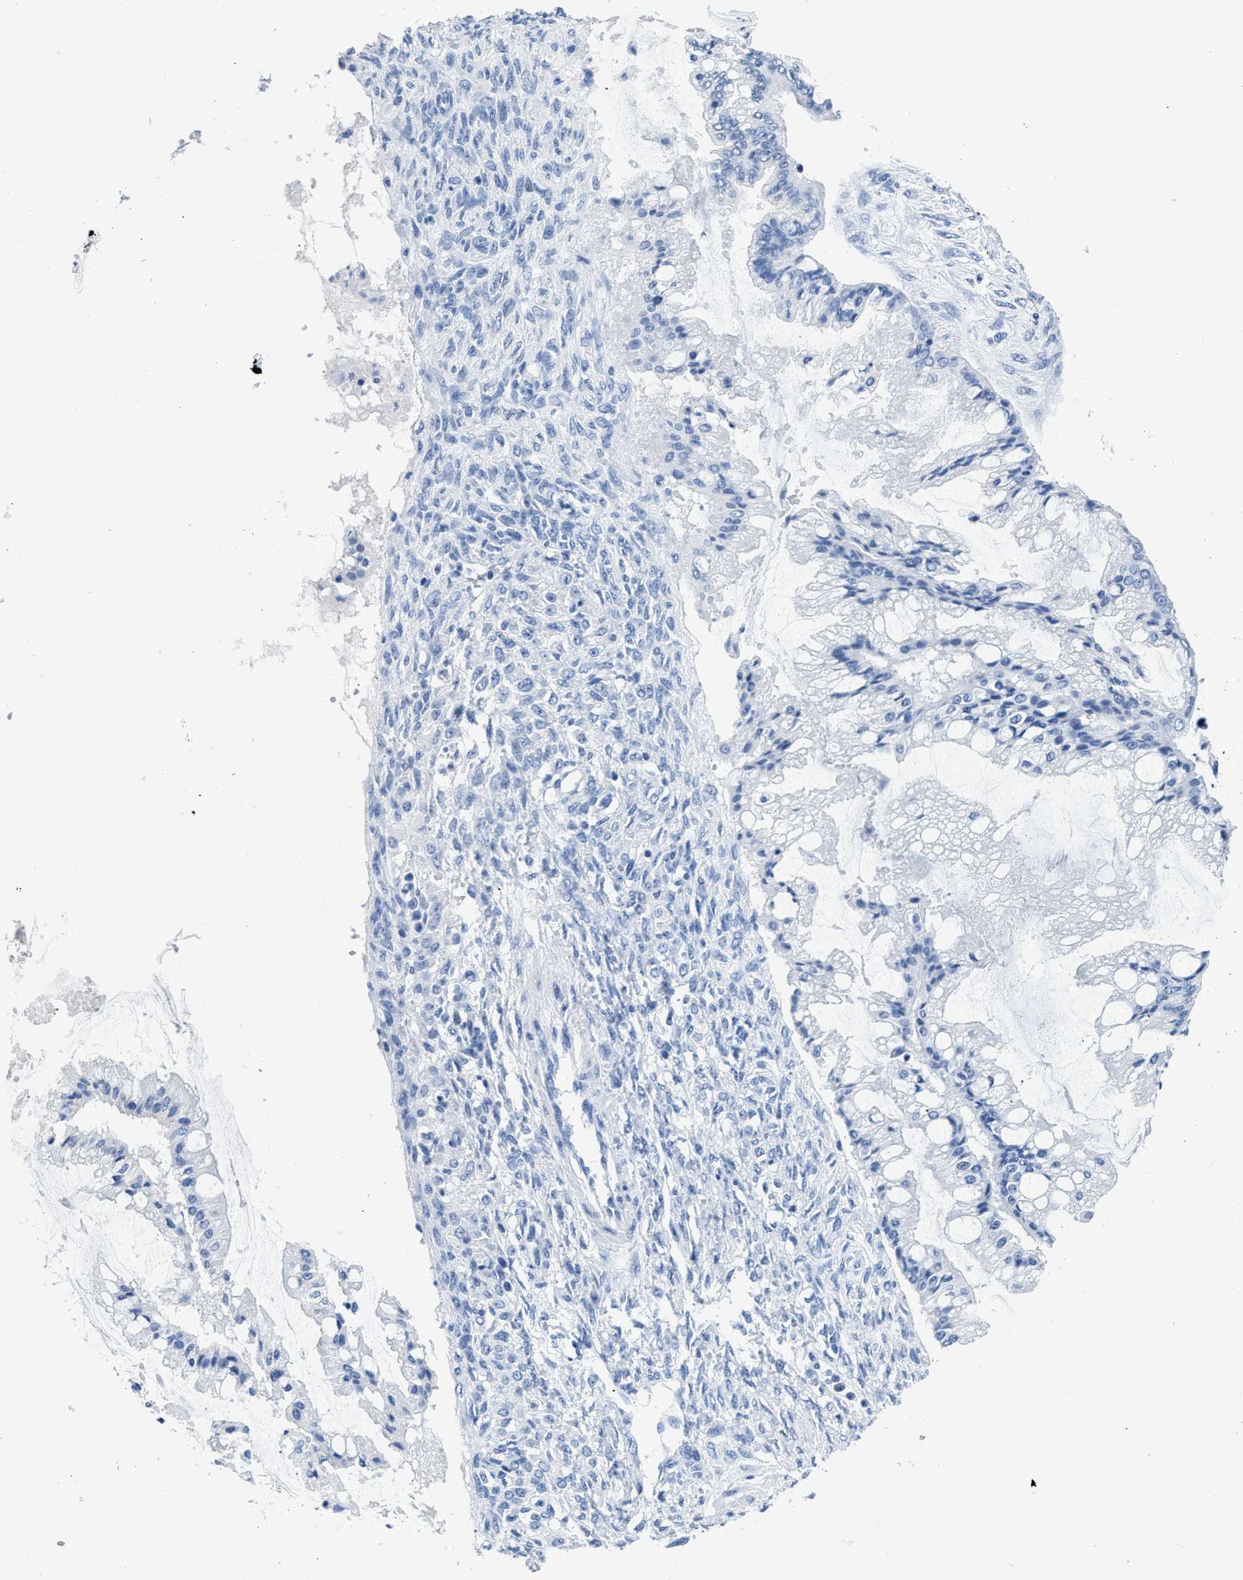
{"staining": {"intensity": "negative", "quantity": "none", "location": "none"}, "tissue": "ovarian cancer", "cell_type": "Tumor cells", "image_type": "cancer", "snomed": [{"axis": "morphology", "description": "Cystadenocarcinoma, mucinous, NOS"}, {"axis": "topography", "description": "Ovary"}], "caption": "Ovarian mucinous cystadenocarcinoma stained for a protein using immunohistochemistry exhibits no expression tumor cells.", "gene": "NFATC2", "patient": {"sex": "female", "age": 73}}